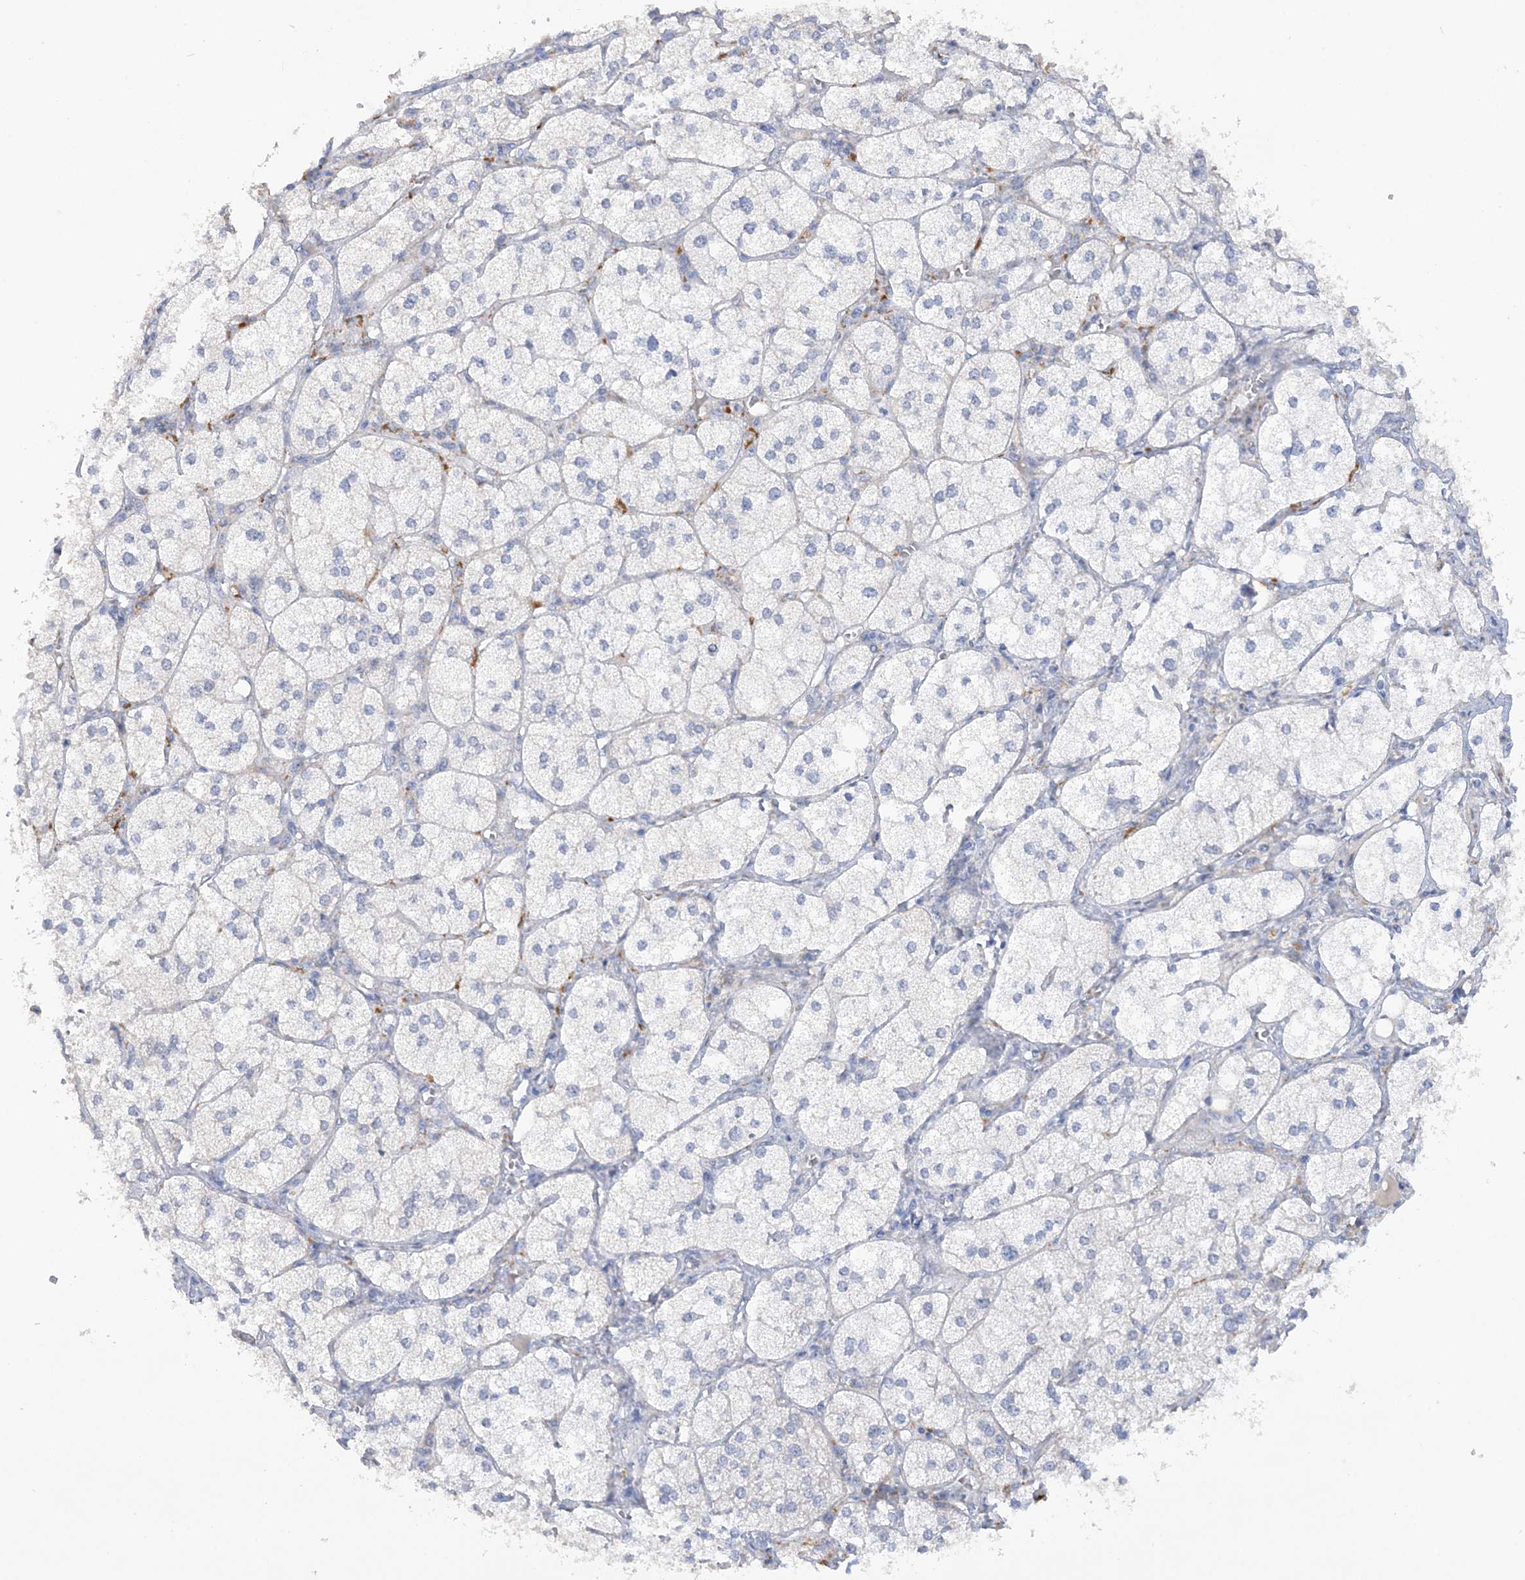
{"staining": {"intensity": "moderate", "quantity": "<25%", "location": "cytoplasmic/membranous"}, "tissue": "adrenal gland", "cell_type": "Glandular cells", "image_type": "normal", "snomed": [{"axis": "morphology", "description": "Normal tissue, NOS"}, {"axis": "topography", "description": "Adrenal gland"}], "caption": "Human adrenal gland stained with a brown dye demonstrates moderate cytoplasmic/membranous positive positivity in about <25% of glandular cells.", "gene": "RPEL1", "patient": {"sex": "female", "age": 61}}